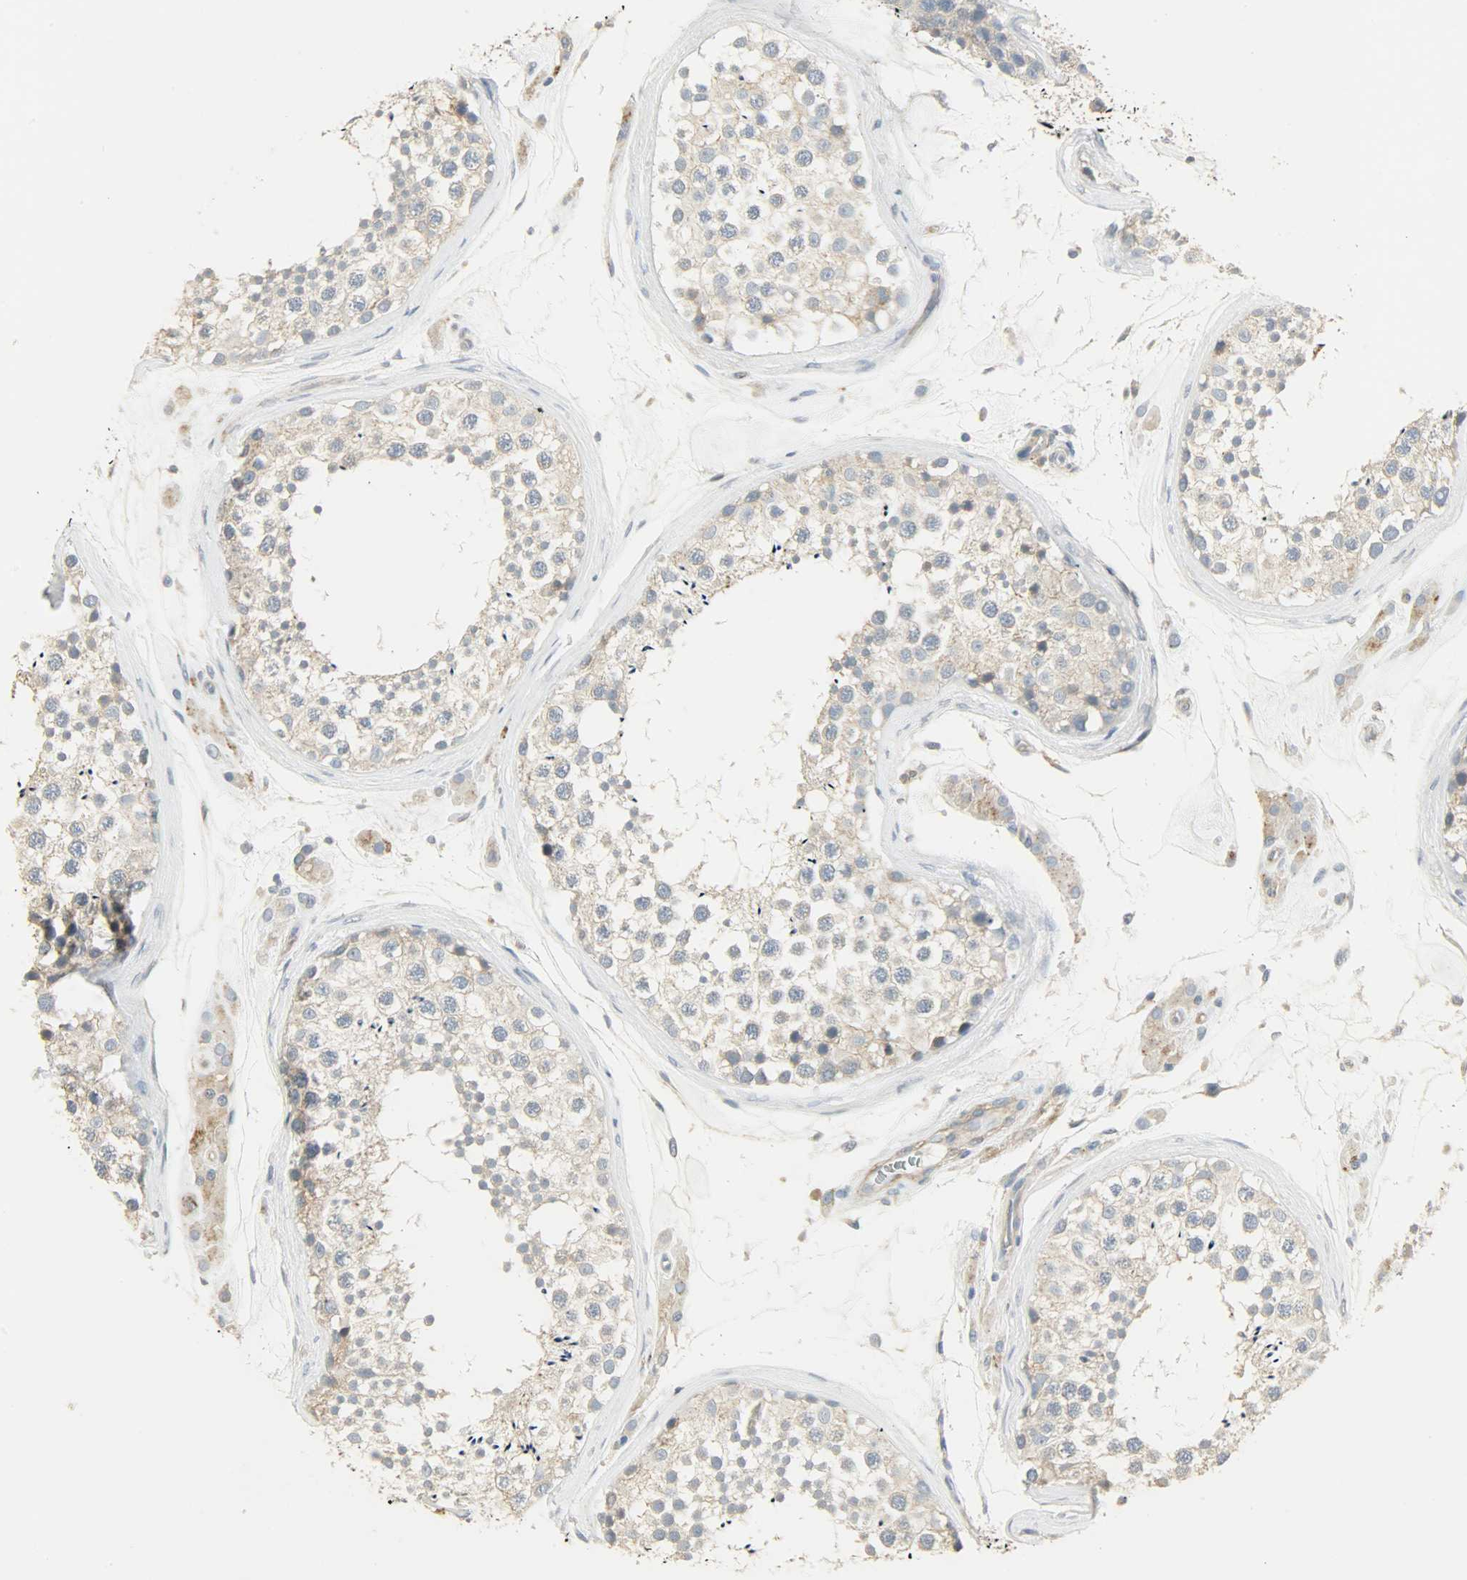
{"staining": {"intensity": "negative", "quantity": "none", "location": "none"}, "tissue": "testis", "cell_type": "Cells in seminiferous ducts", "image_type": "normal", "snomed": [{"axis": "morphology", "description": "Normal tissue, NOS"}, {"axis": "topography", "description": "Testis"}], "caption": "IHC of unremarkable testis demonstrates no positivity in cells in seminiferous ducts.", "gene": "ENPEP", "patient": {"sex": "male", "age": 46}}